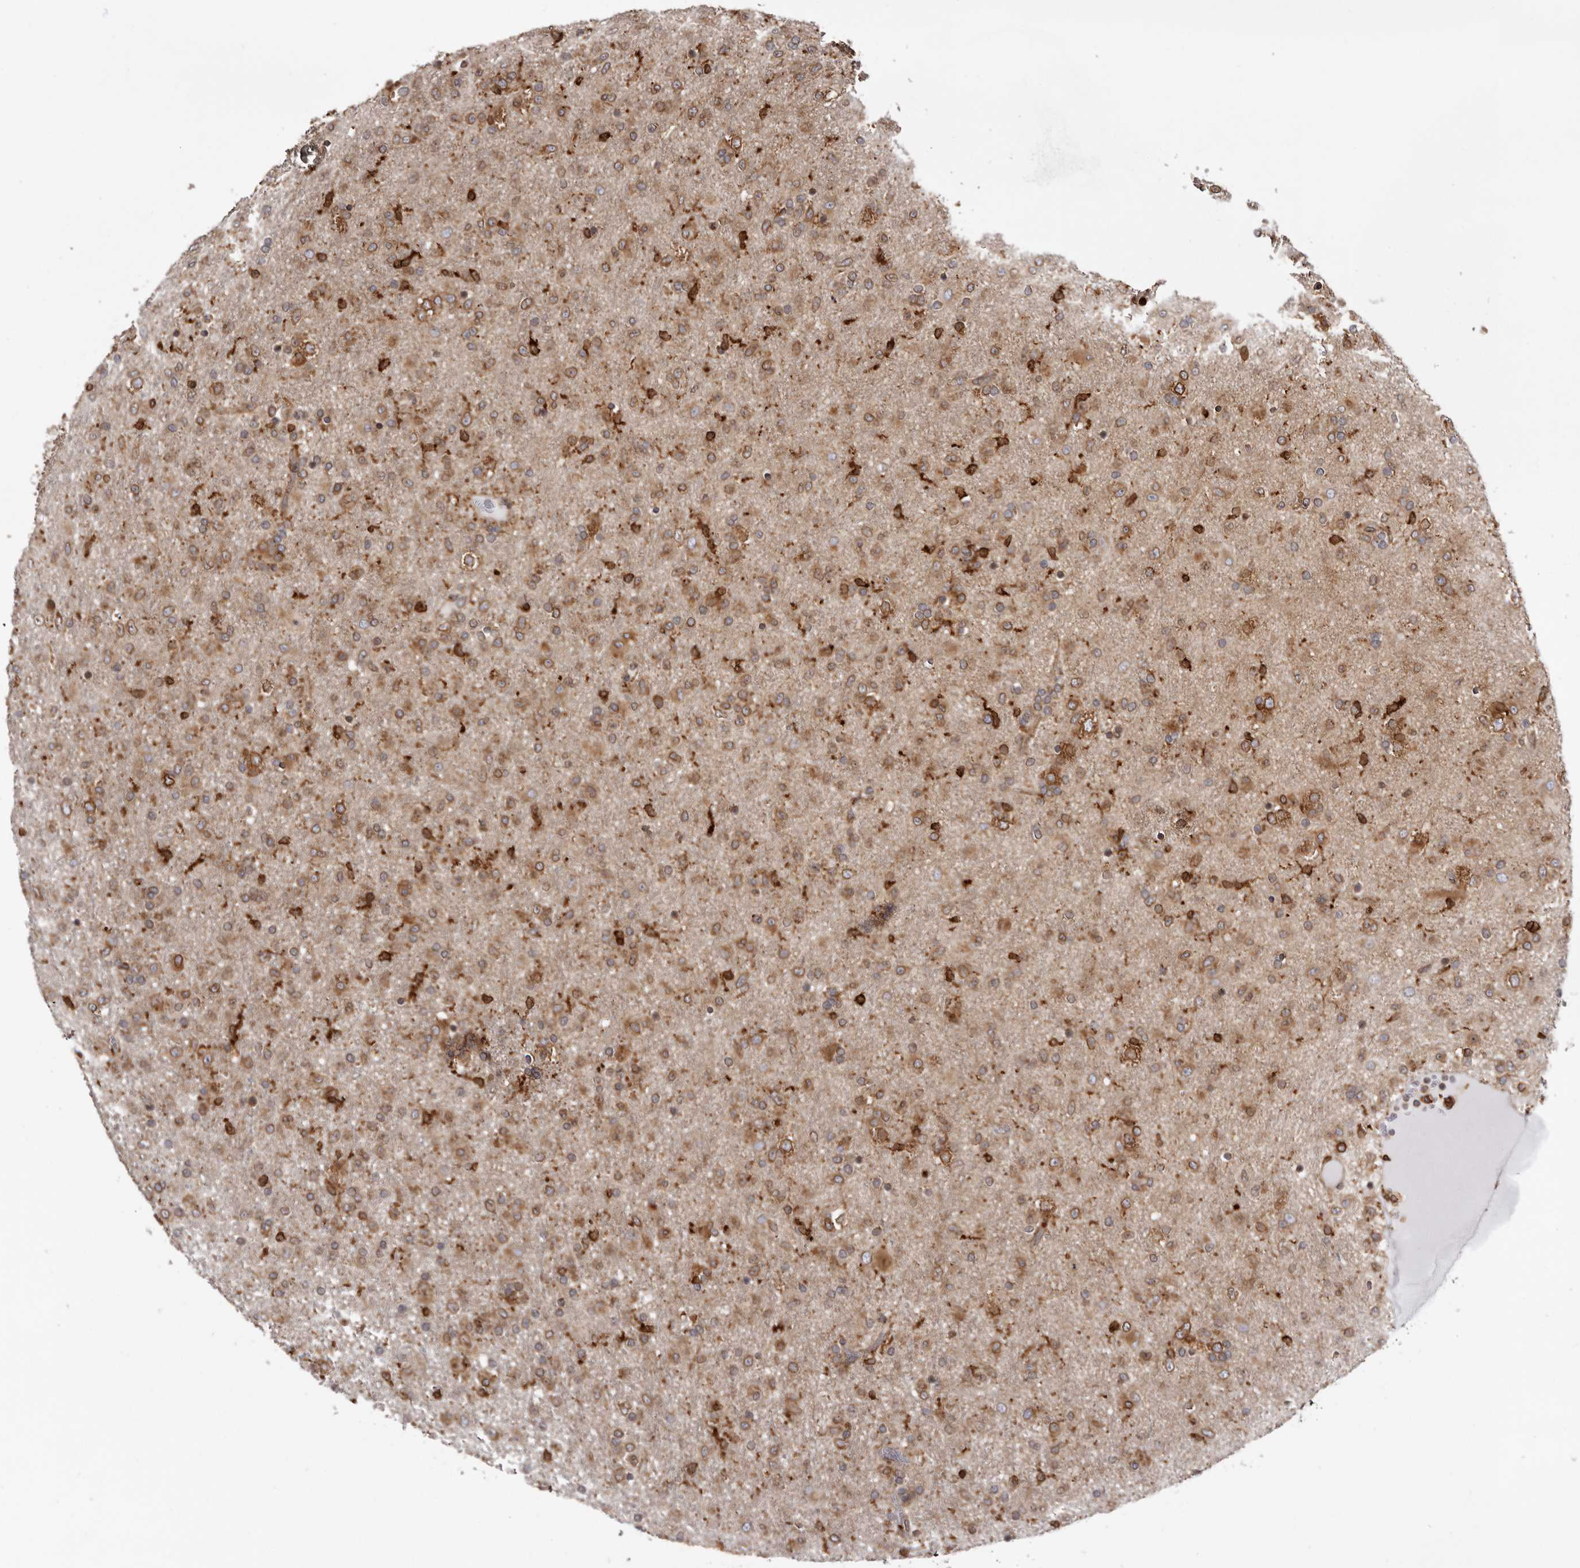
{"staining": {"intensity": "moderate", "quantity": ">75%", "location": "cytoplasmic/membranous"}, "tissue": "glioma", "cell_type": "Tumor cells", "image_type": "cancer", "snomed": [{"axis": "morphology", "description": "Glioma, malignant, Low grade"}, {"axis": "topography", "description": "Brain"}], "caption": "Malignant glioma (low-grade) stained for a protein (brown) reveals moderate cytoplasmic/membranous positive expression in approximately >75% of tumor cells.", "gene": "C4orf3", "patient": {"sex": "male", "age": 65}}